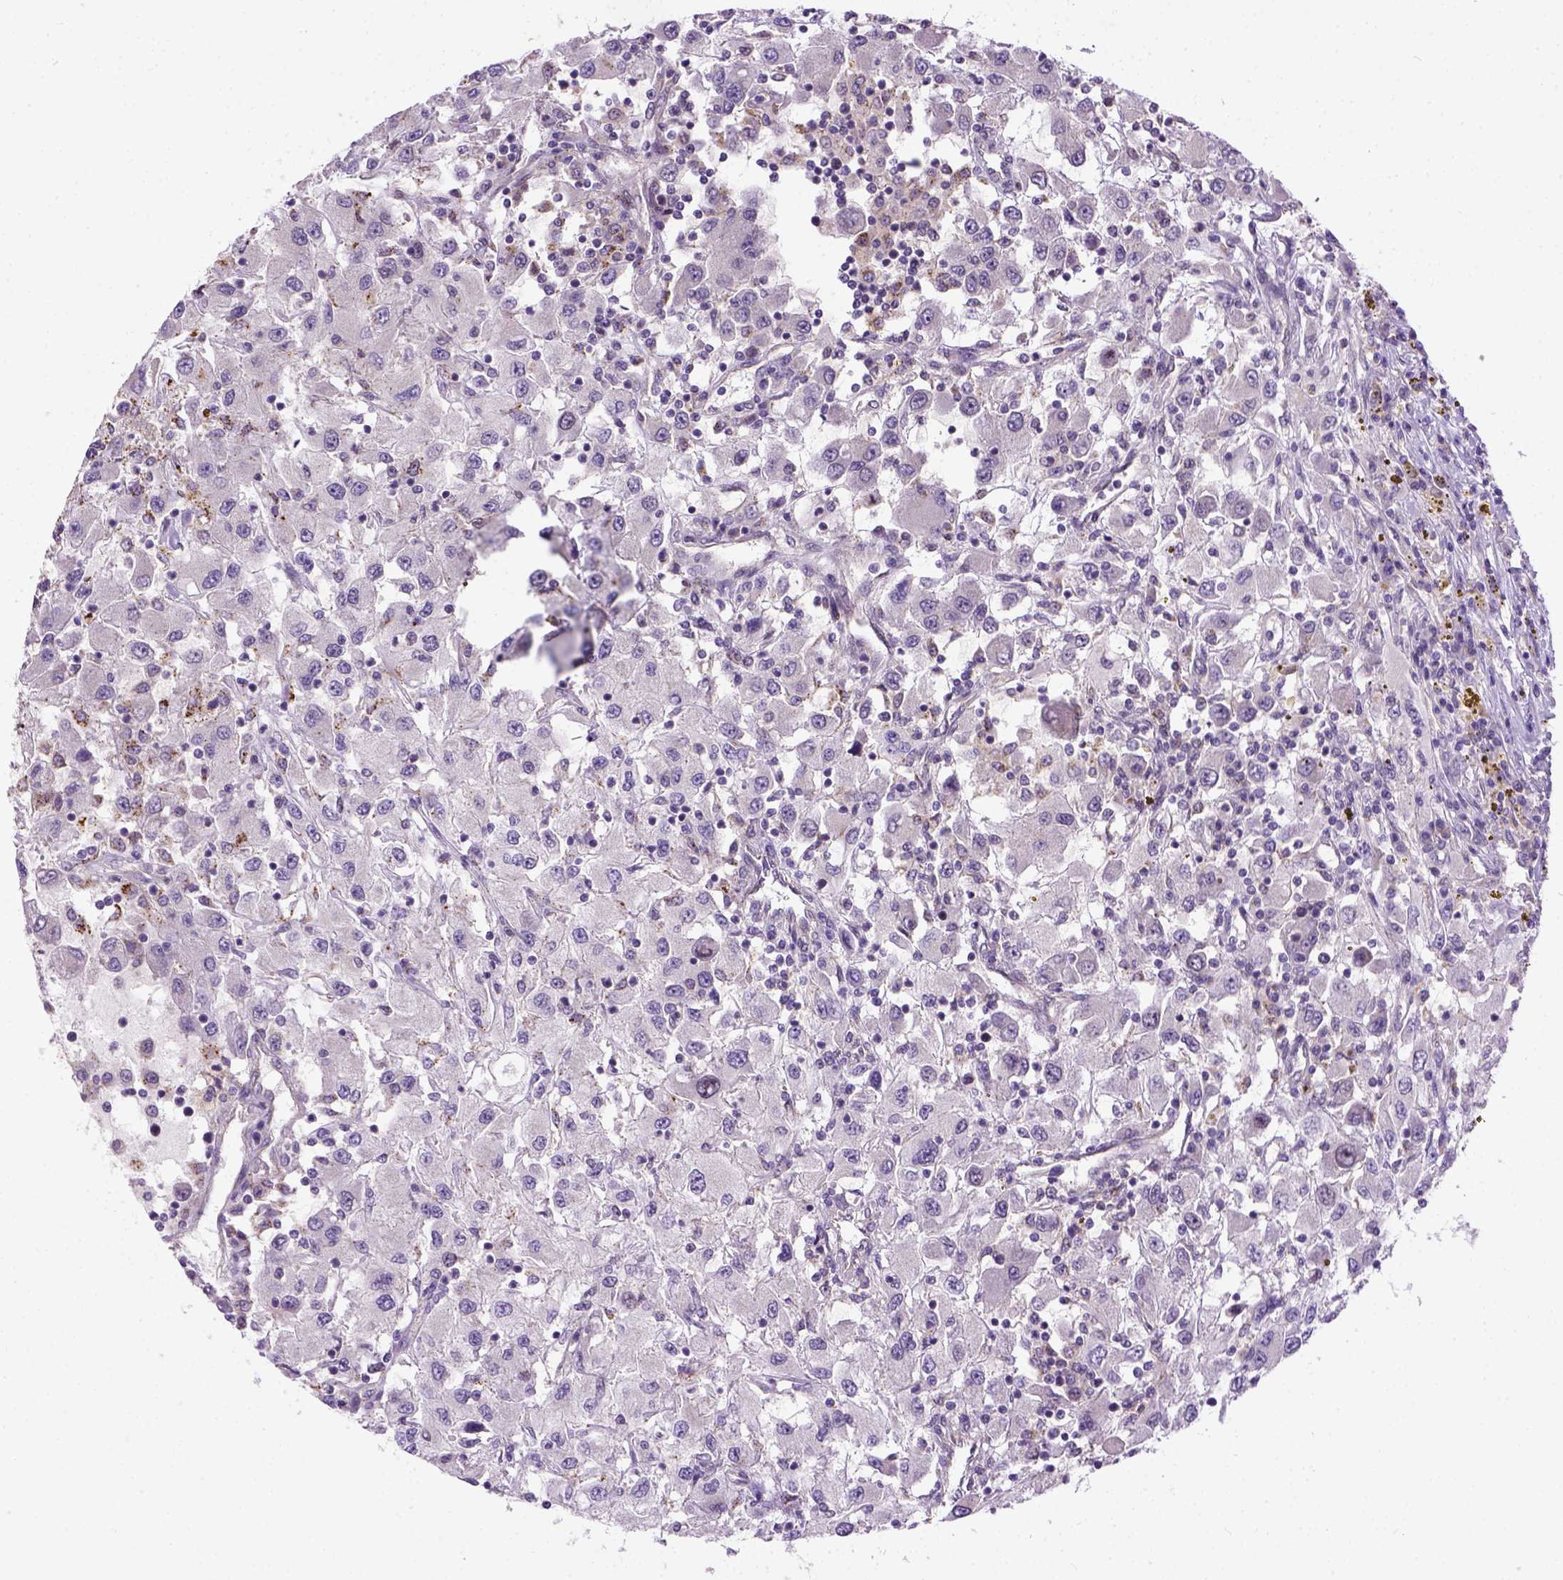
{"staining": {"intensity": "weak", "quantity": "<25%", "location": "cytoplasmic/membranous"}, "tissue": "renal cancer", "cell_type": "Tumor cells", "image_type": "cancer", "snomed": [{"axis": "morphology", "description": "Adenocarcinoma, NOS"}, {"axis": "topography", "description": "Kidney"}], "caption": "IHC of adenocarcinoma (renal) demonstrates no positivity in tumor cells.", "gene": "KAZN", "patient": {"sex": "female", "age": 67}}